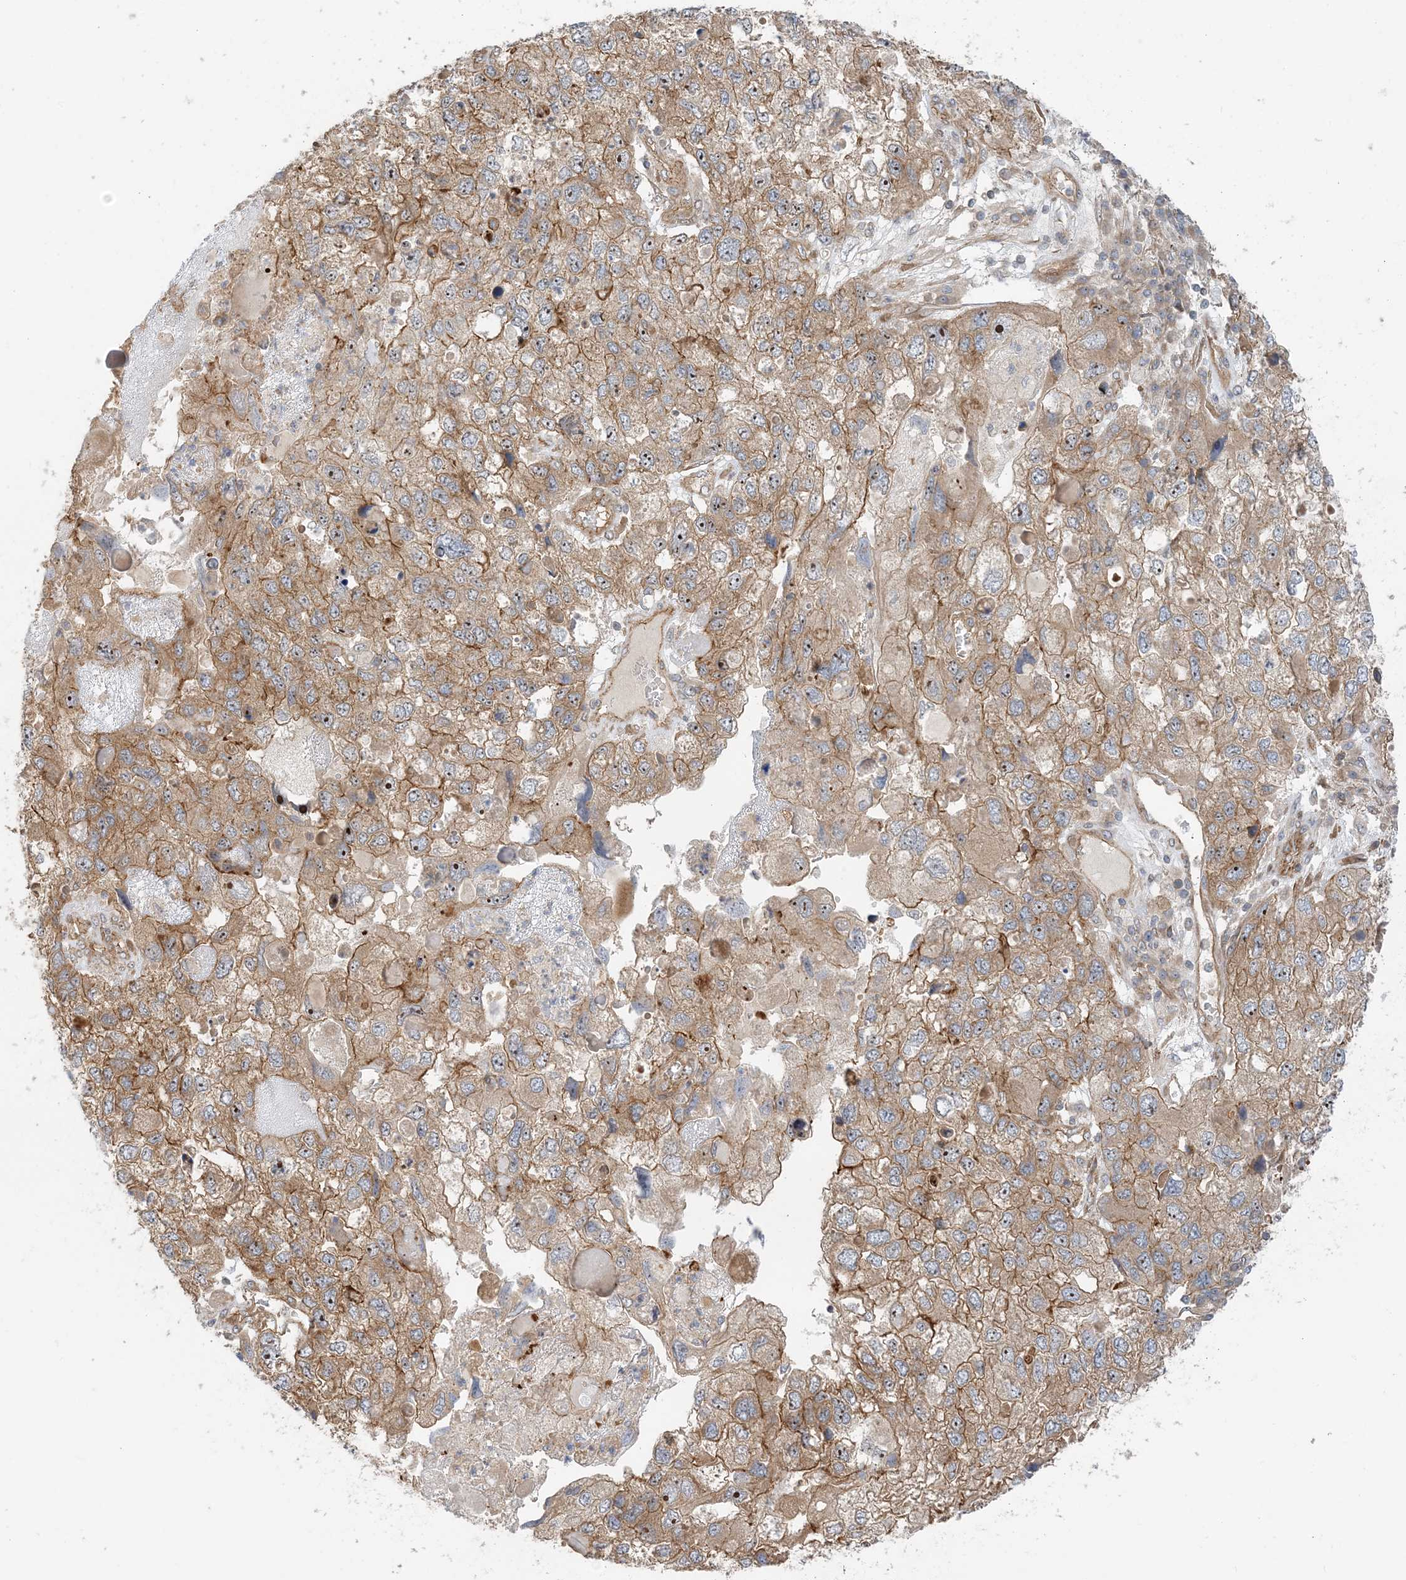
{"staining": {"intensity": "moderate", "quantity": ">75%", "location": "cytoplasmic/membranous"}, "tissue": "endometrial cancer", "cell_type": "Tumor cells", "image_type": "cancer", "snomed": [{"axis": "morphology", "description": "Adenocarcinoma, NOS"}, {"axis": "topography", "description": "Endometrium"}], "caption": "Immunohistochemical staining of human adenocarcinoma (endometrial) demonstrates moderate cytoplasmic/membranous protein staining in approximately >75% of tumor cells.", "gene": "MYL5", "patient": {"sex": "female", "age": 49}}